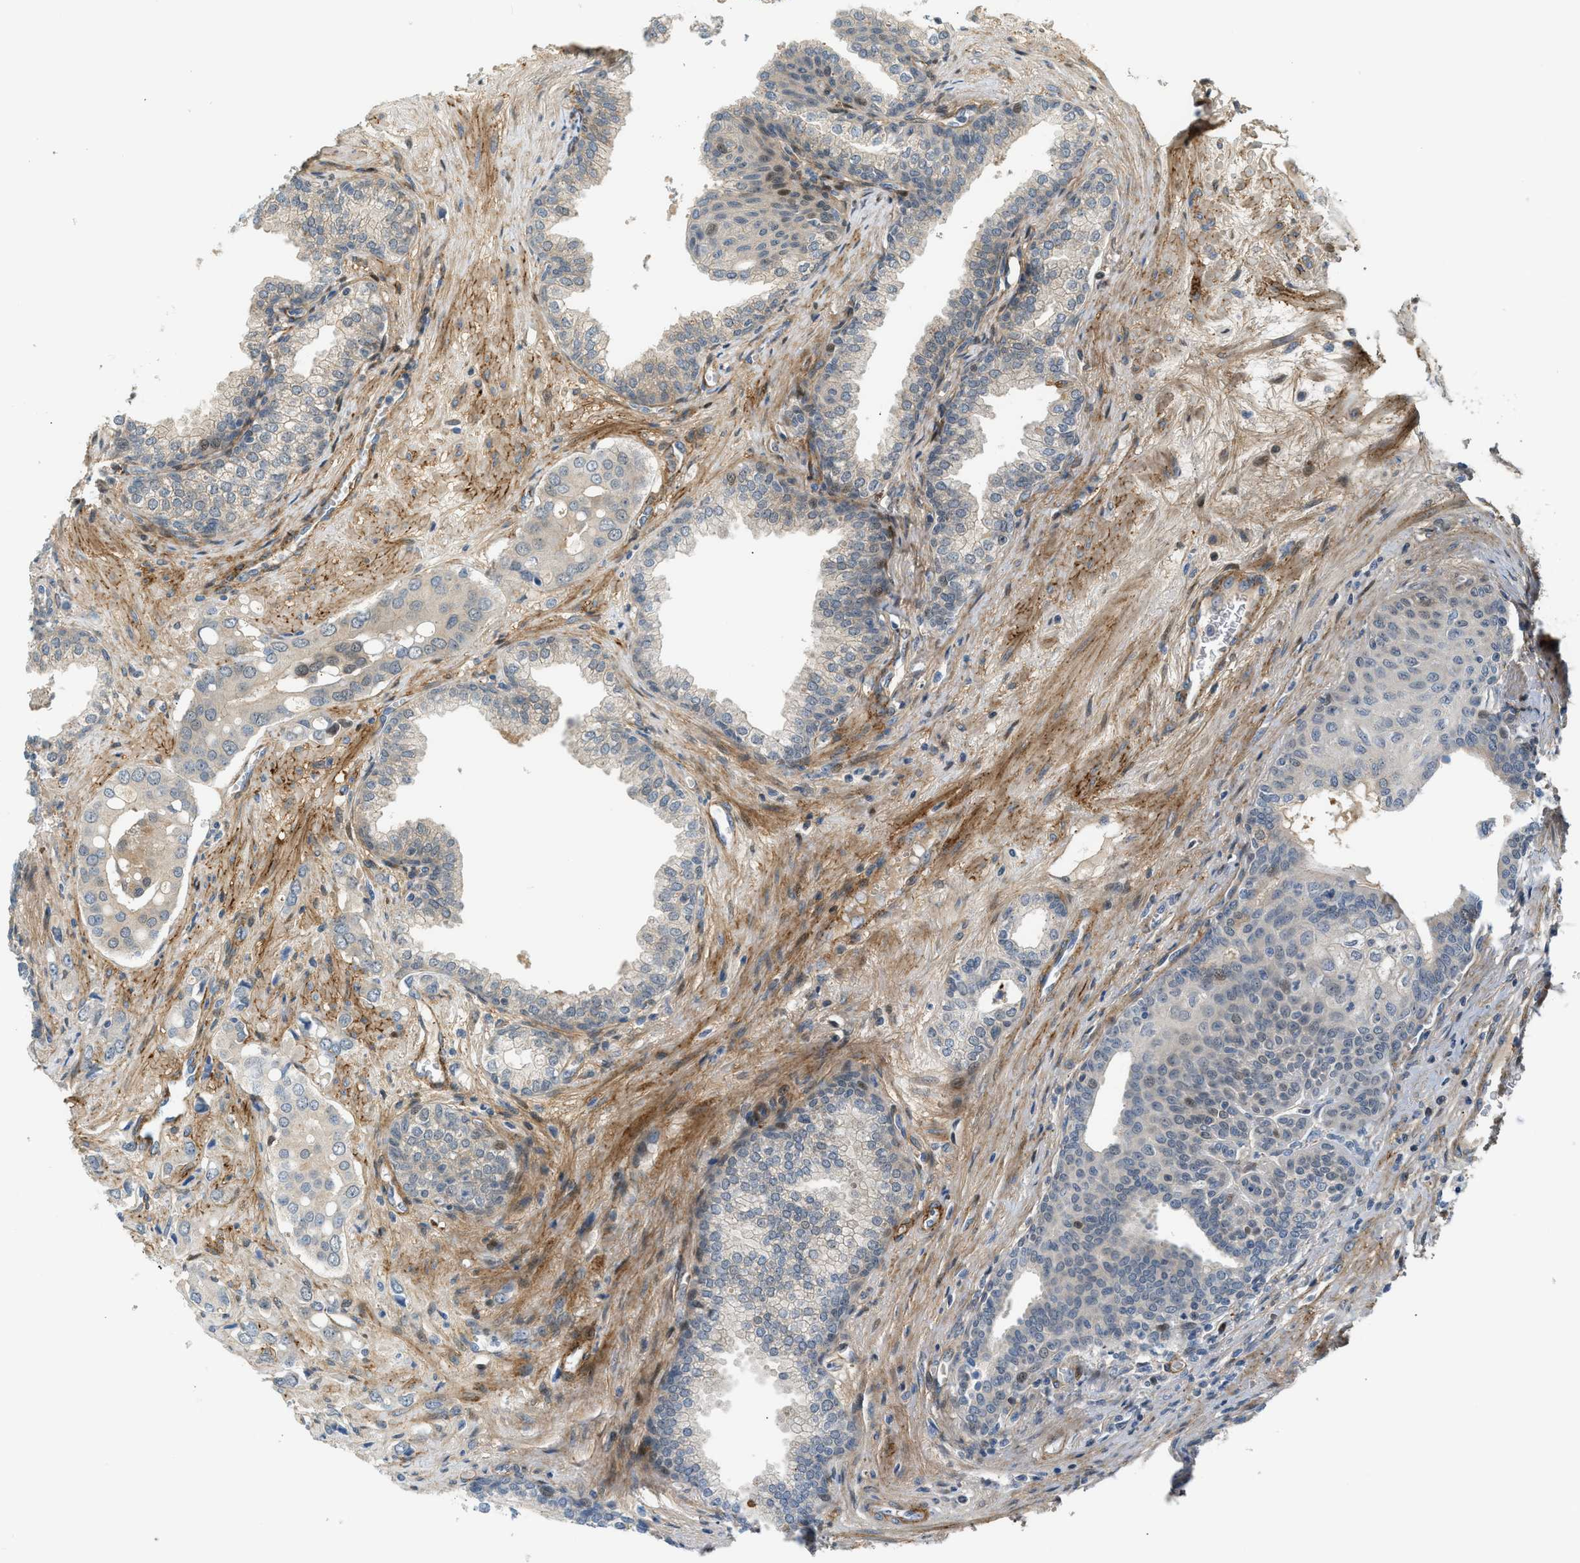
{"staining": {"intensity": "weak", "quantity": "<25%", "location": "cytoplasmic/membranous"}, "tissue": "prostate cancer", "cell_type": "Tumor cells", "image_type": "cancer", "snomed": [{"axis": "morphology", "description": "Adenocarcinoma, High grade"}, {"axis": "topography", "description": "Prostate"}], "caption": "DAB immunohistochemical staining of human adenocarcinoma (high-grade) (prostate) displays no significant positivity in tumor cells.", "gene": "EDNRA", "patient": {"sex": "male", "age": 52}}